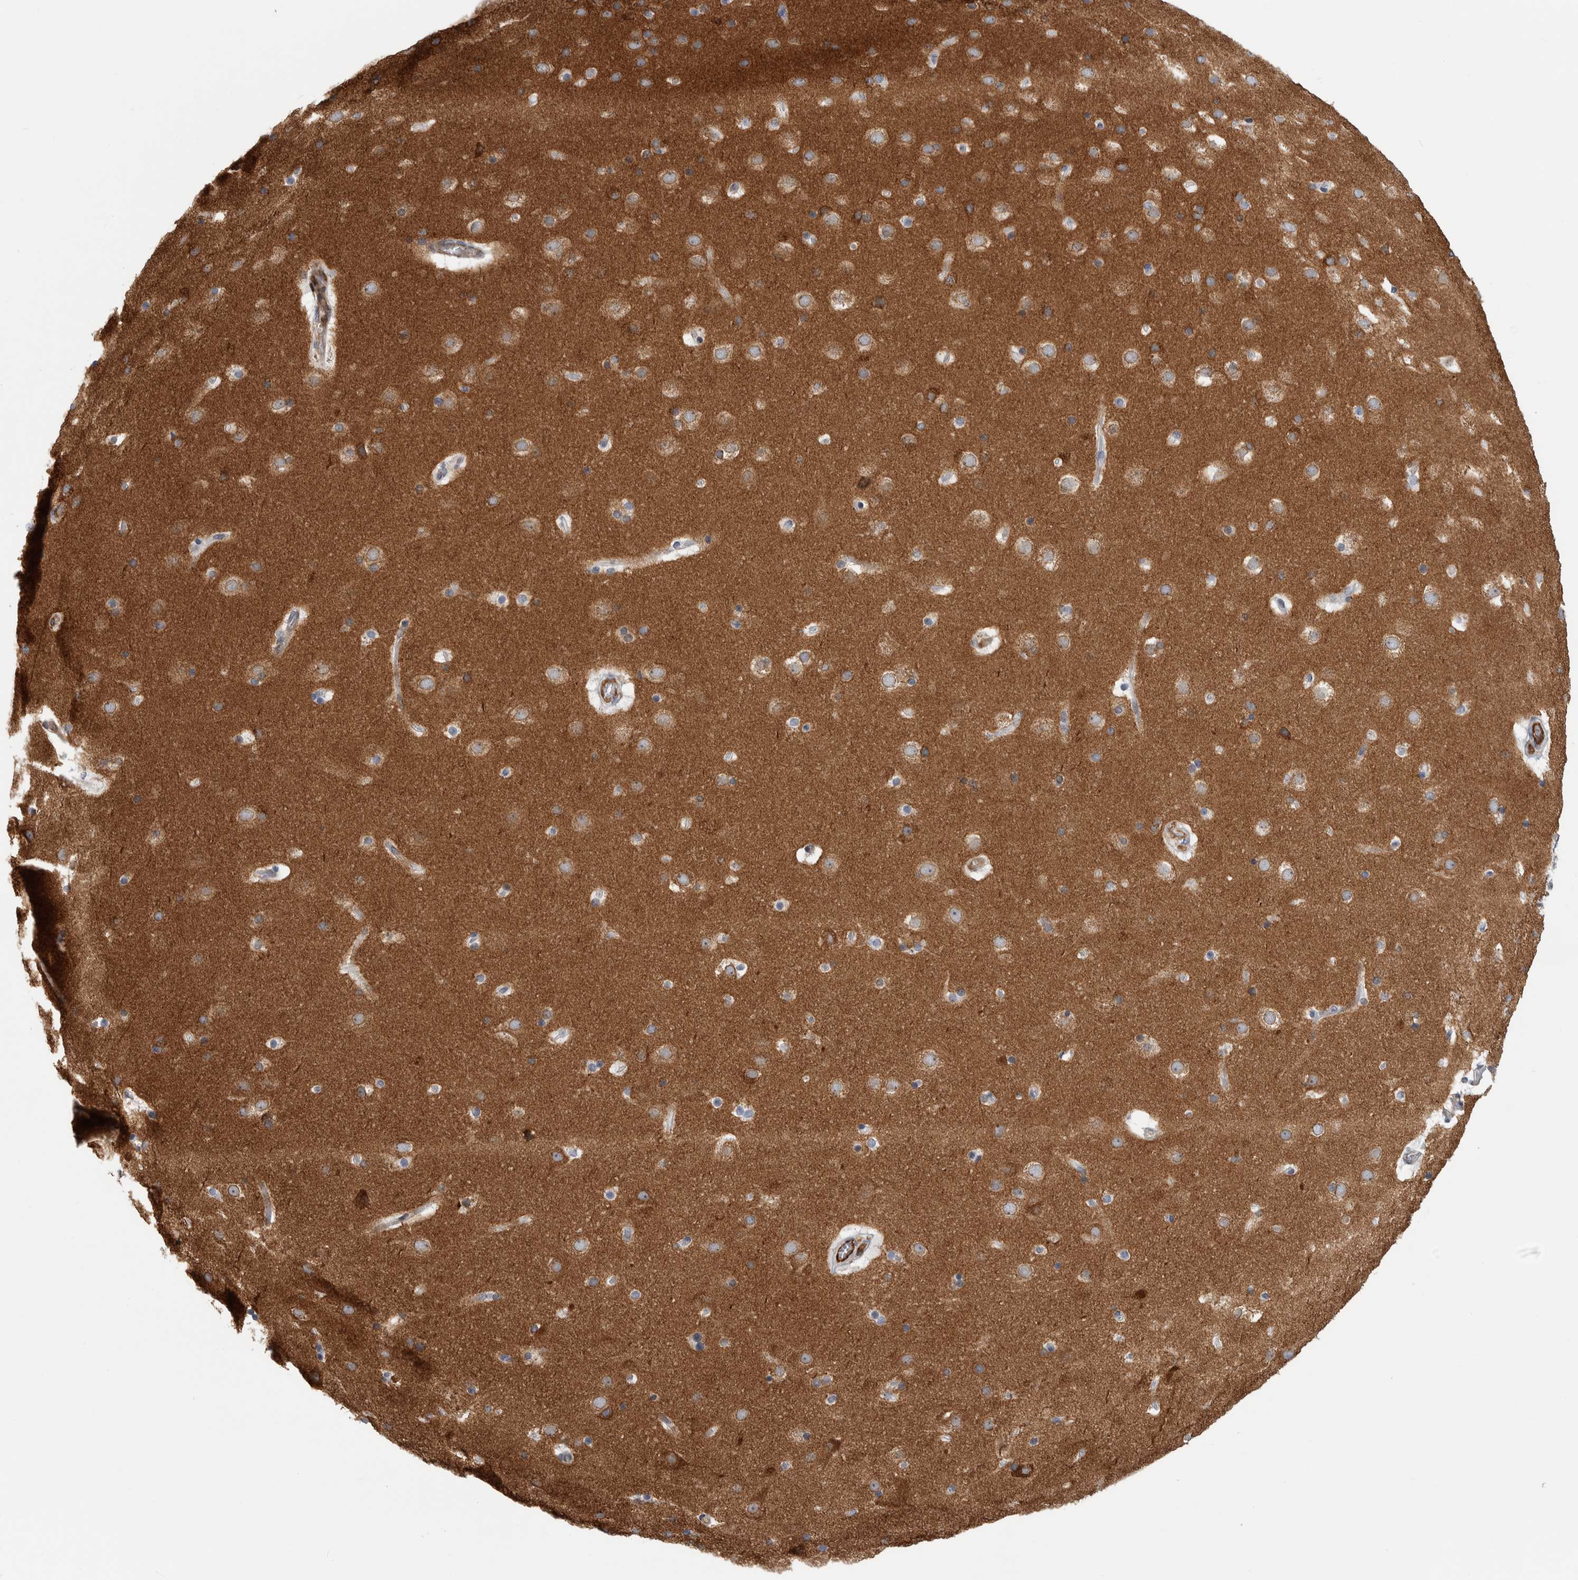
{"staining": {"intensity": "weak", "quantity": "25%-75%", "location": "cytoplasmic/membranous"}, "tissue": "cerebral cortex", "cell_type": "Endothelial cells", "image_type": "normal", "snomed": [{"axis": "morphology", "description": "Normal tissue, NOS"}, {"axis": "topography", "description": "Cerebral cortex"}], "caption": "Protein analysis of unremarkable cerebral cortex reveals weak cytoplasmic/membranous staining in approximately 25%-75% of endothelial cells. (Stains: DAB in brown, nuclei in blue, Microscopy: brightfield microscopy at high magnification).", "gene": "MSL1", "patient": {"sex": "male", "age": 57}}